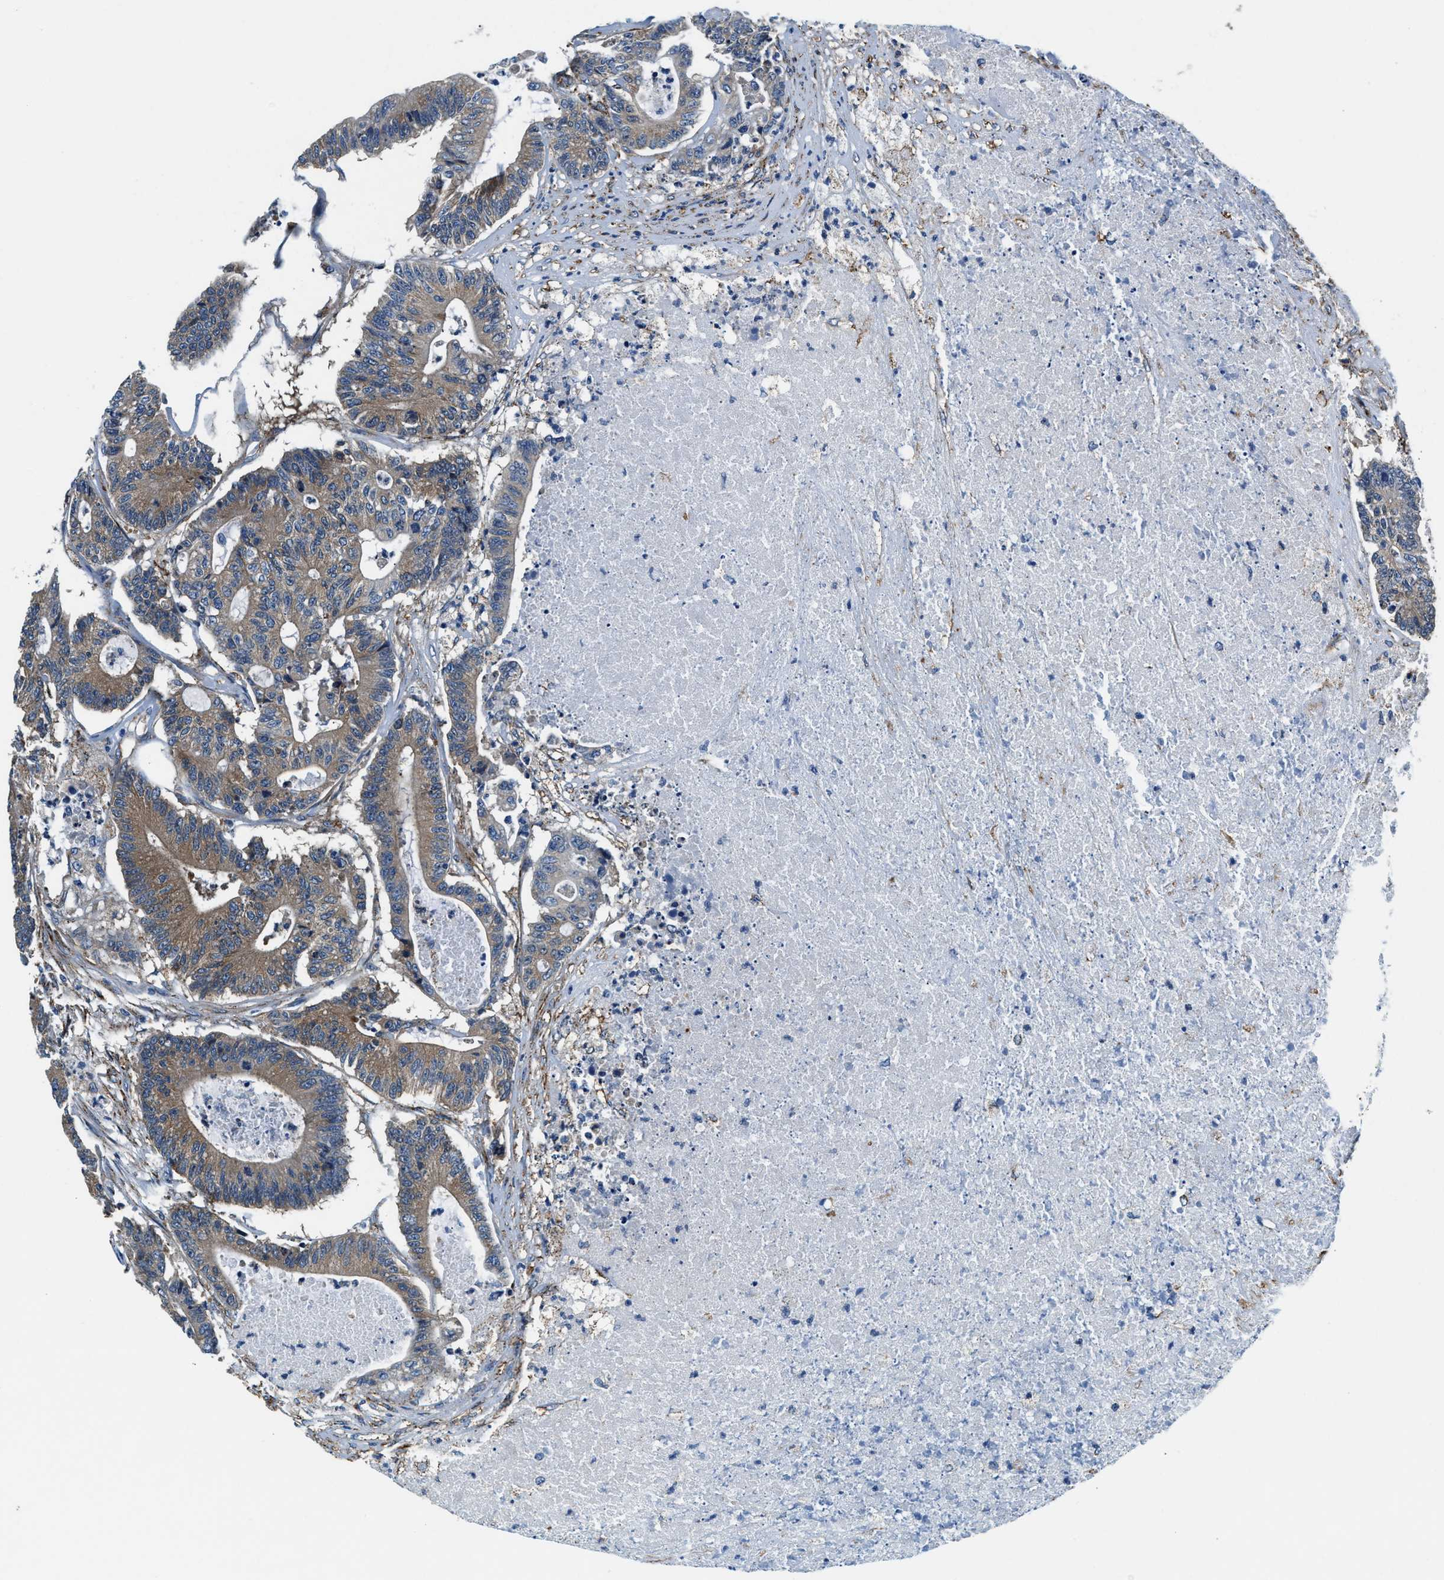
{"staining": {"intensity": "moderate", "quantity": ">75%", "location": "cytoplasmic/membranous"}, "tissue": "colorectal cancer", "cell_type": "Tumor cells", "image_type": "cancer", "snomed": [{"axis": "morphology", "description": "Adenocarcinoma, NOS"}, {"axis": "topography", "description": "Colon"}], "caption": "High-magnification brightfield microscopy of colorectal cancer (adenocarcinoma) stained with DAB (3,3'-diaminobenzidine) (brown) and counterstained with hematoxylin (blue). tumor cells exhibit moderate cytoplasmic/membranous expression is identified in about>75% of cells.", "gene": "PRTFDC1", "patient": {"sex": "female", "age": 84}}